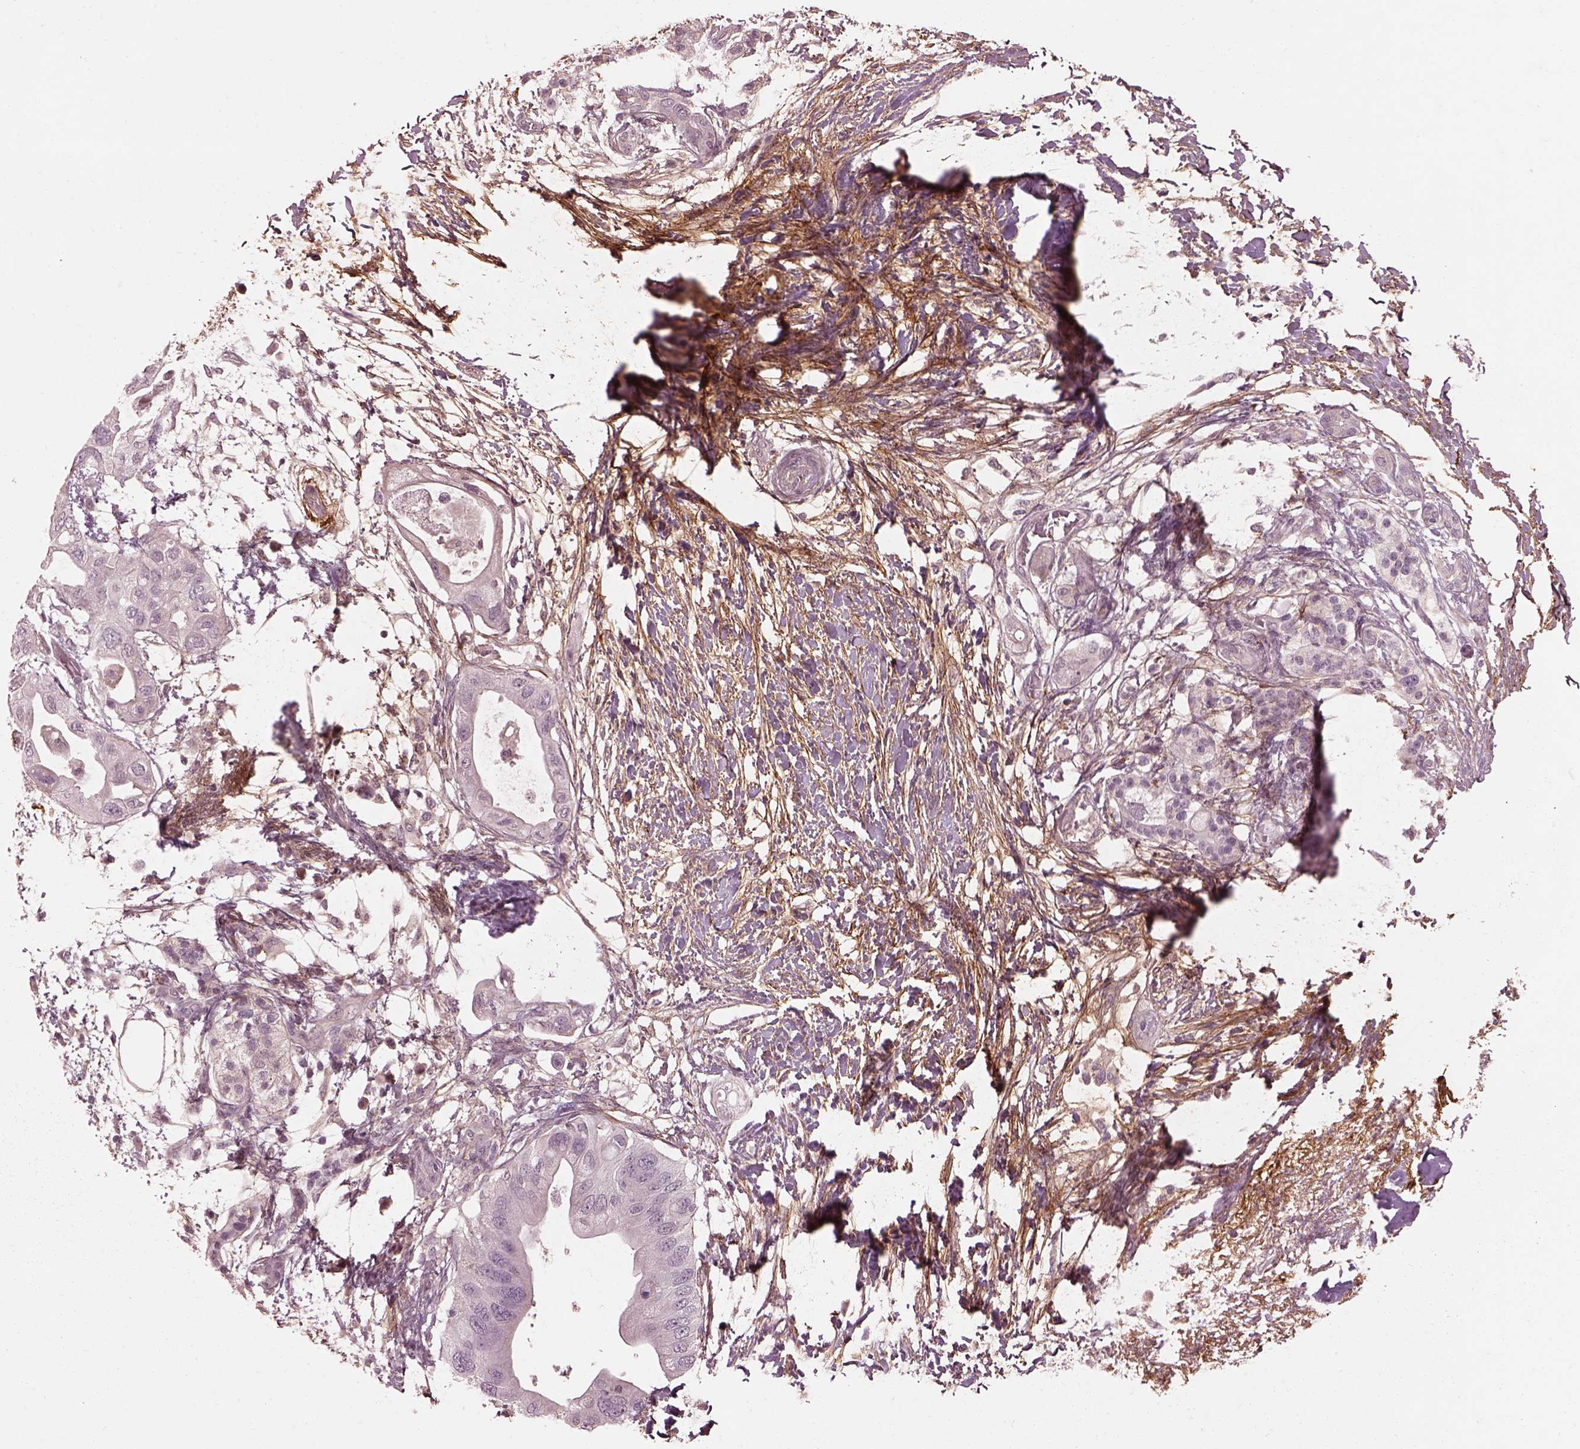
{"staining": {"intensity": "negative", "quantity": "none", "location": "none"}, "tissue": "pancreatic cancer", "cell_type": "Tumor cells", "image_type": "cancer", "snomed": [{"axis": "morphology", "description": "Adenocarcinoma, NOS"}, {"axis": "topography", "description": "Pancreas"}], "caption": "The histopathology image exhibits no staining of tumor cells in pancreatic cancer.", "gene": "EFEMP1", "patient": {"sex": "female", "age": 72}}